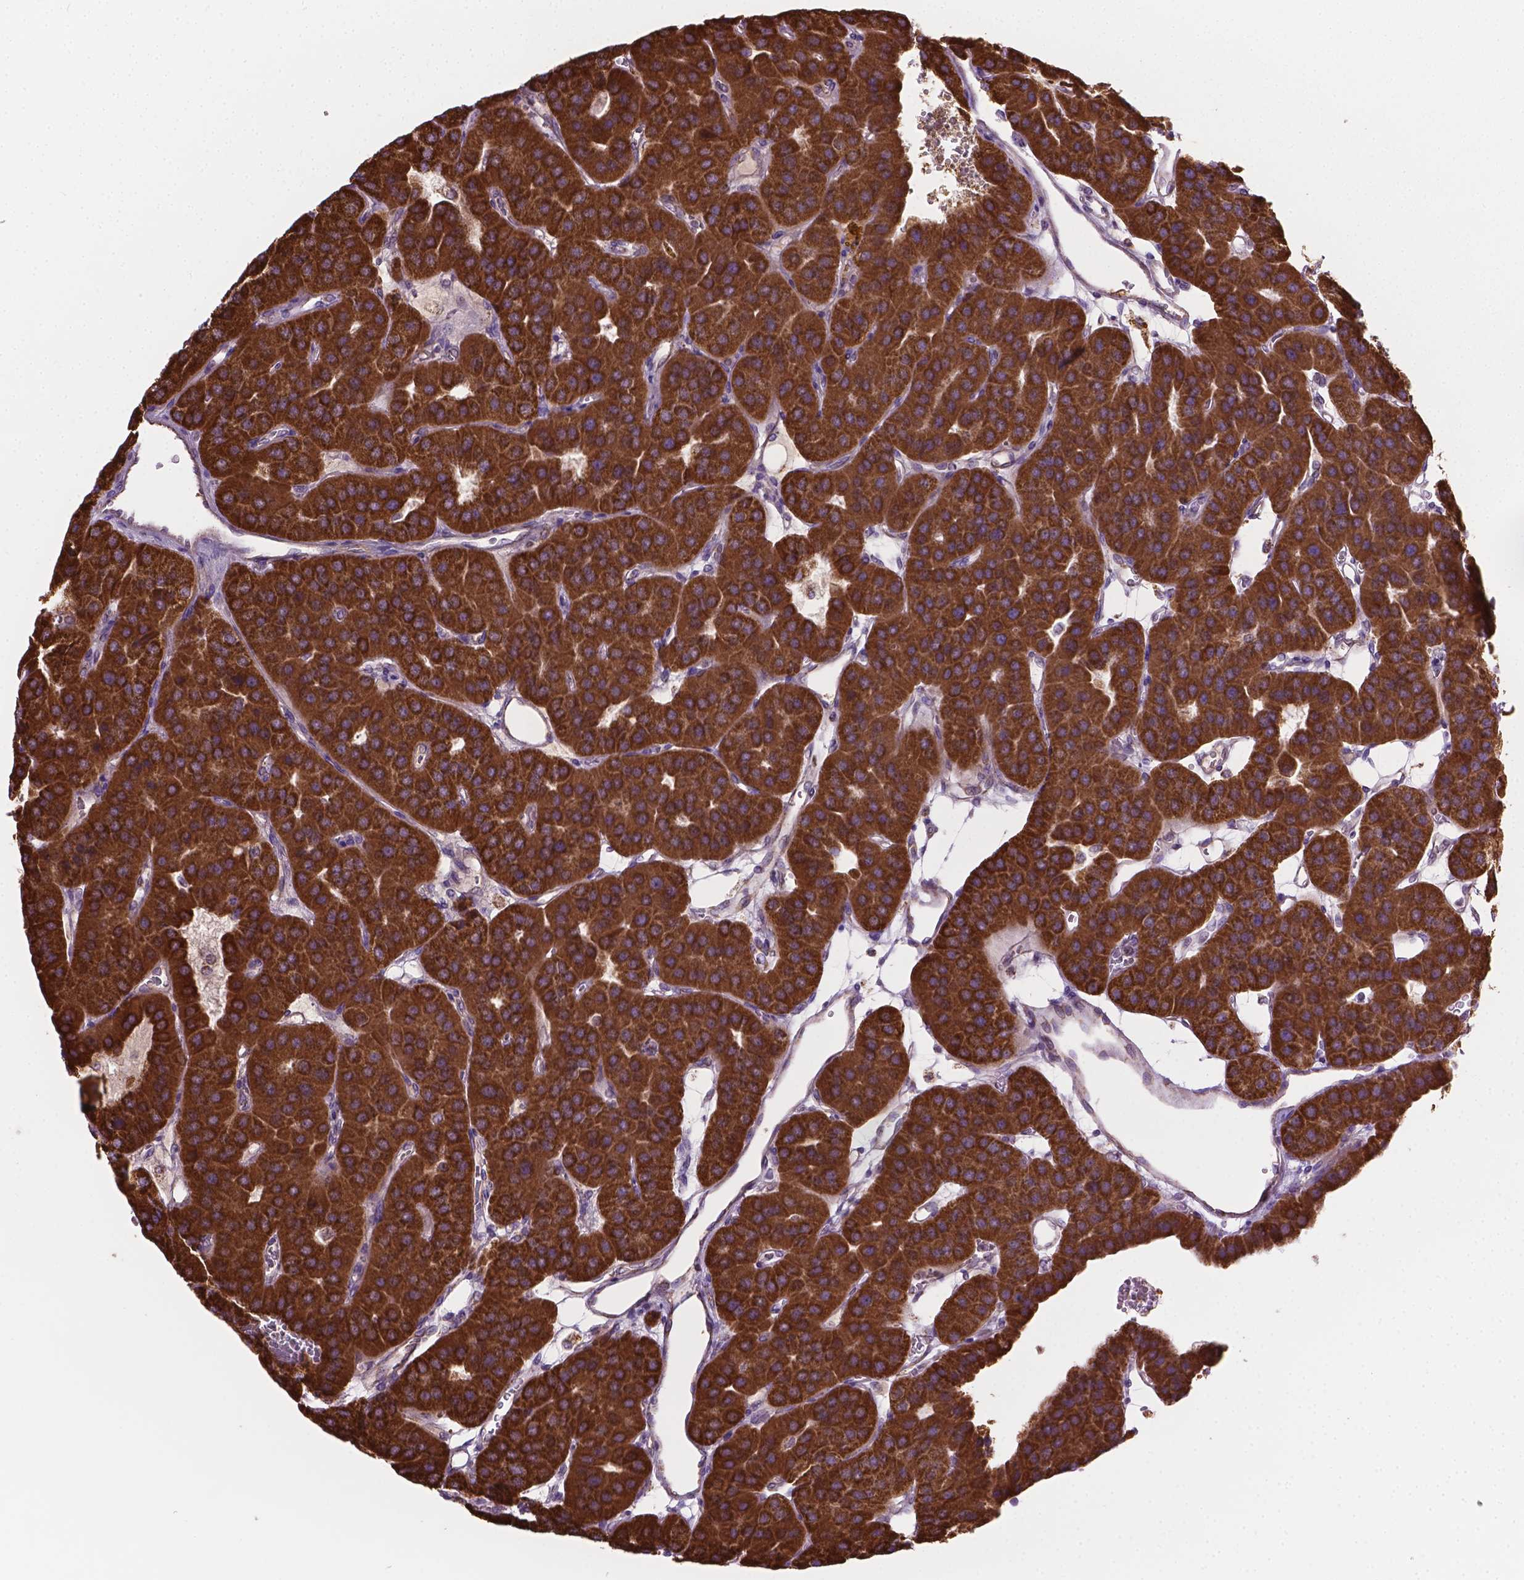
{"staining": {"intensity": "strong", "quantity": ">75%", "location": "cytoplasmic/membranous"}, "tissue": "parathyroid gland", "cell_type": "Glandular cells", "image_type": "normal", "snomed": [{"axis": "morphology", "description": "Normal tissue, NOS"}, {"axis": "morphology", "description": "Adenoma, NOS"}, {"axis": "topography", "description": "Parathyroid gland"}], "caption": "The micrograph displays a brown stain indicating the presence of a protein in the cytoplasmic/membranous of glandular cells in parathyroid gland. The staining was performed using DAB, with brown indicating positive protein expression. Nuclei are stained blue with hematoxylin.", "gene": "PIBF1", "patient": {"sex": "female", "age": 86}}